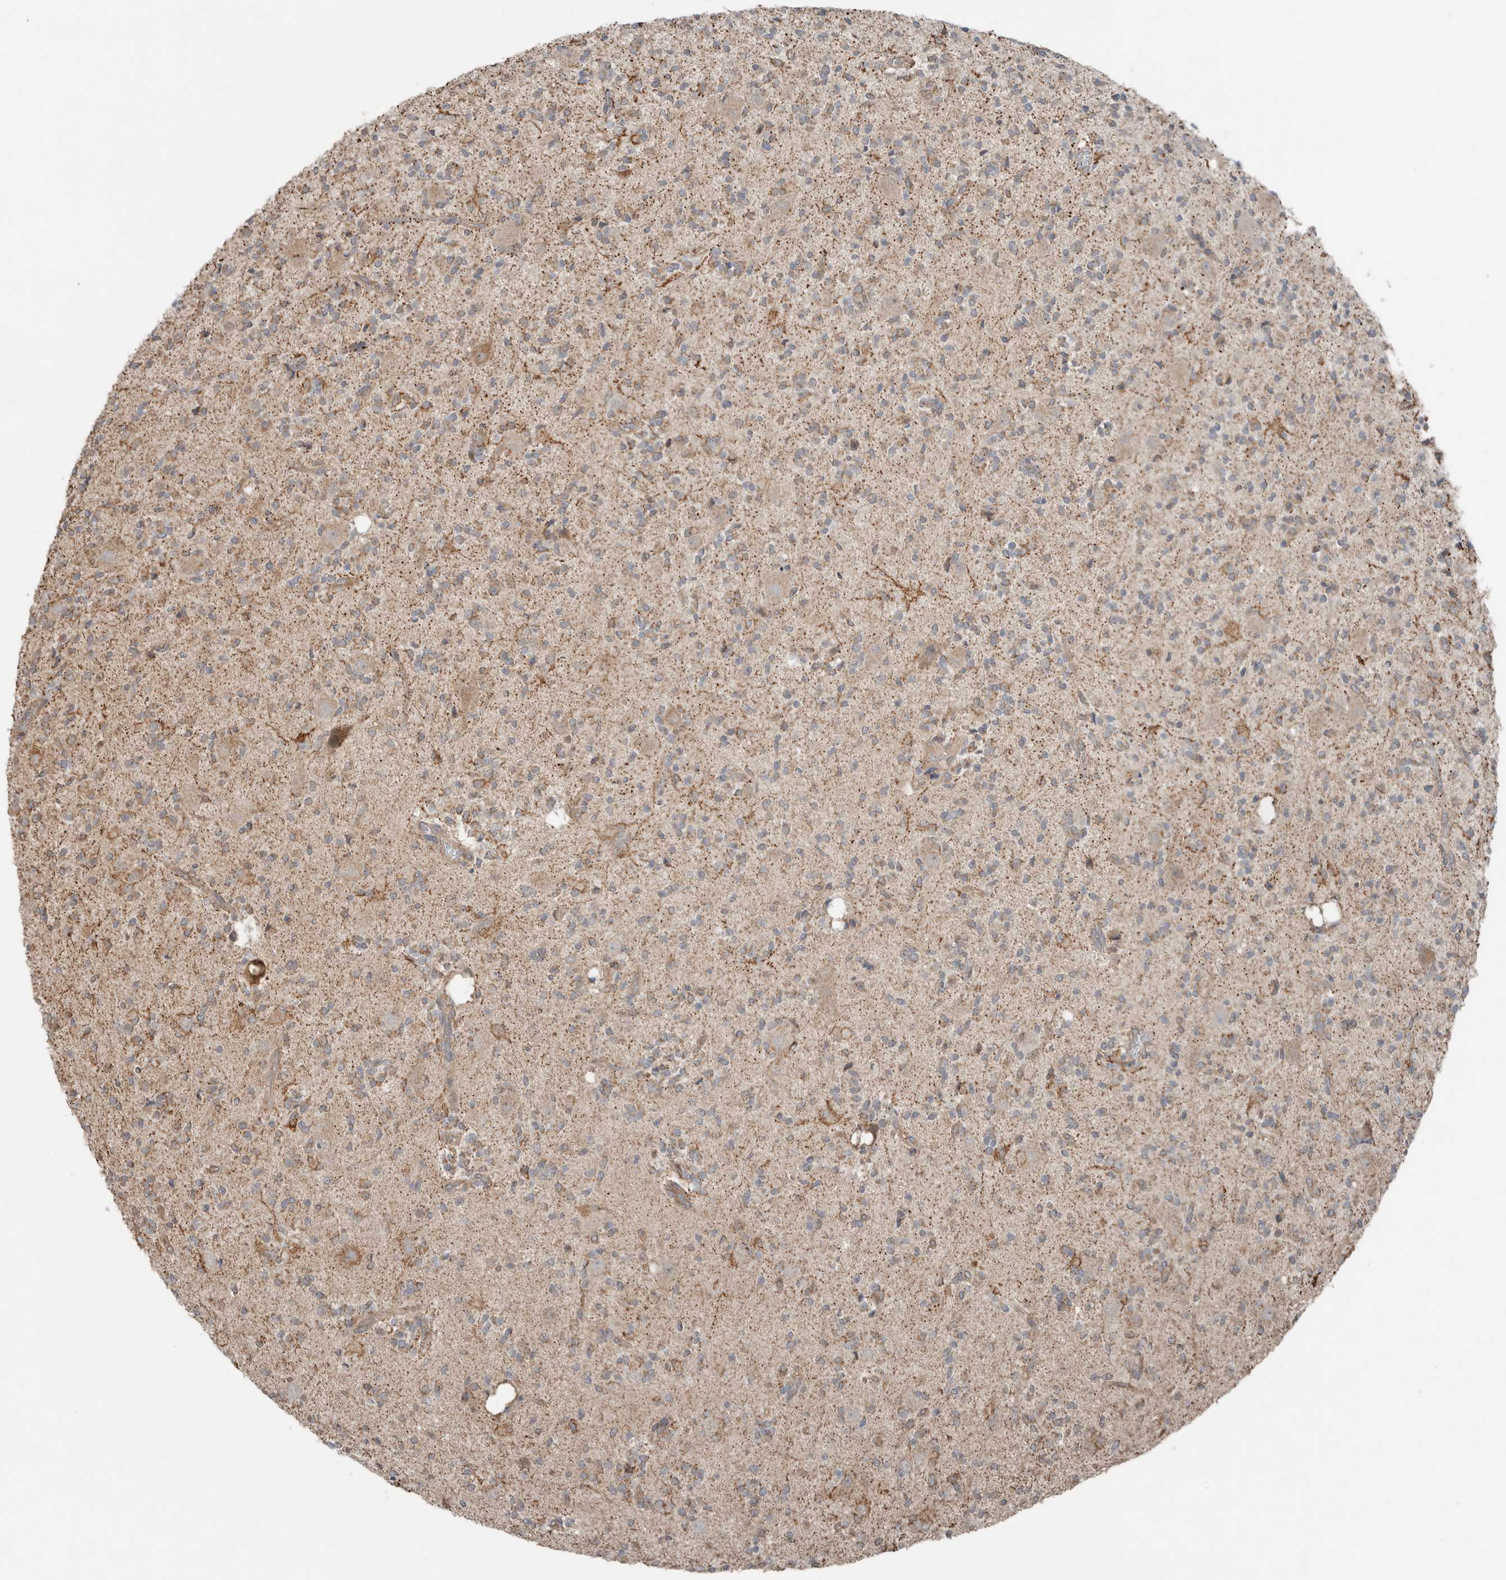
{"staining": {"intensity": "weak", "quantity": "25%-75%", "location": "cytoplasmic/membranous"}, "tissue": "glioma", "cell_type": "Tumor cells", "image_type": "cancer", "snomed": [{"axis": "morphology", "description": "Glioma, malignant, High grade"}, {"axis": "topography", "description": "Brain"}], "caption": "Glioma stained for a protein (brown) reveals weak cytoplasmic/membranous positive staining in about 25%-75% of tumor cells.", "gene": "KLK14", "patient": {"sex": "male", "age": 34}}